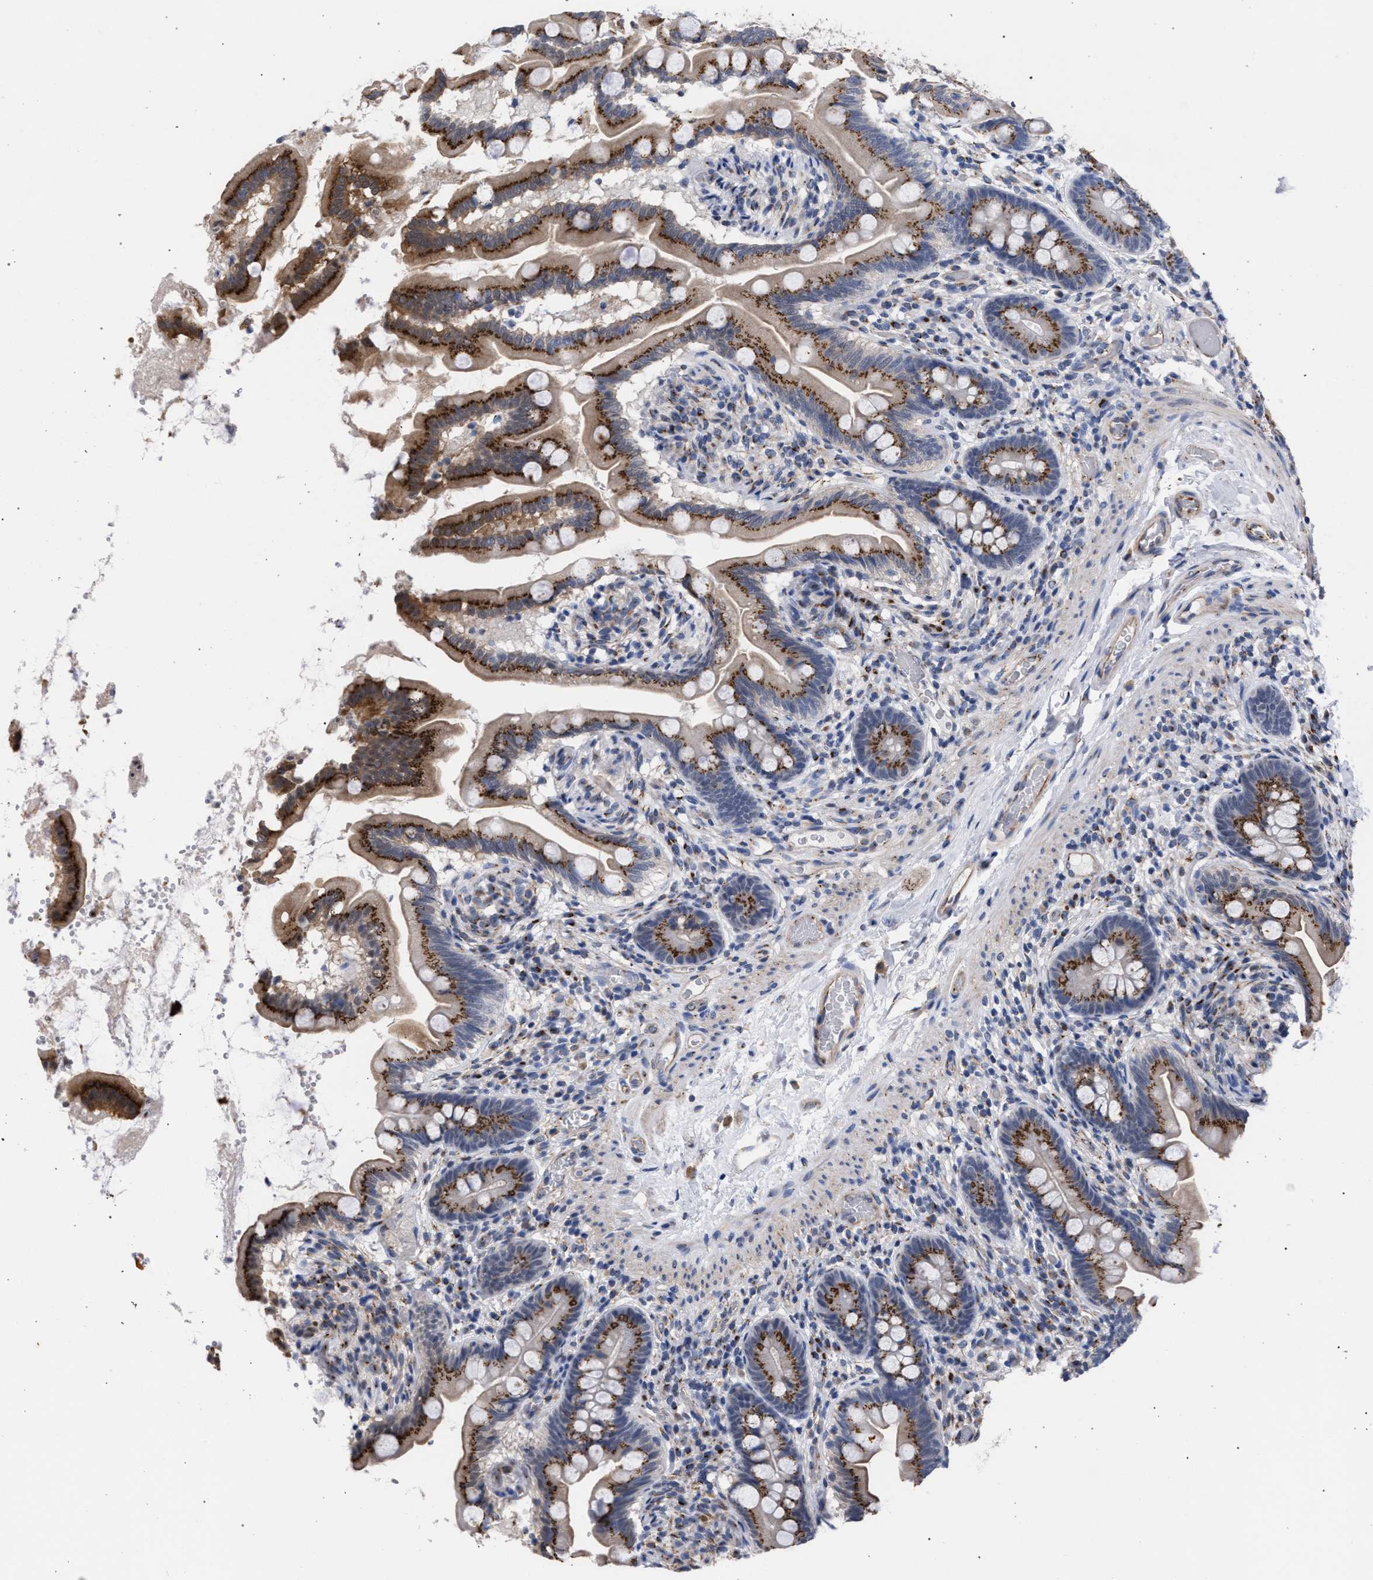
{"staining": {"intensity": "strong", "quantity": ">75%", "location": "cytoplasmic/membranous"}, "tissue": "small intestine", "cell_type": "Glandular cells", "image_type": "normal", "snomed": [{"axis": "morphology", "description": "Normal tissue, NOS"}, {"axis": "topography", "description": "Small intestine"}], "caption": "Immunohistochemistry (IHC) staining of normal small intestine, which shows high levels of strong cytoplasmic/membranous expression in about >75% of glandular cells indicating strong cytoplasmic/membranous protein positivity. The staining was performed using DAB (3,3'-diaminobenzidine) (brown) for protein detection and nuclei were counterstained in hematoxylin (blue).", "gene": "GOLGA2", "patient": {"sex": "female", "age": 56}}